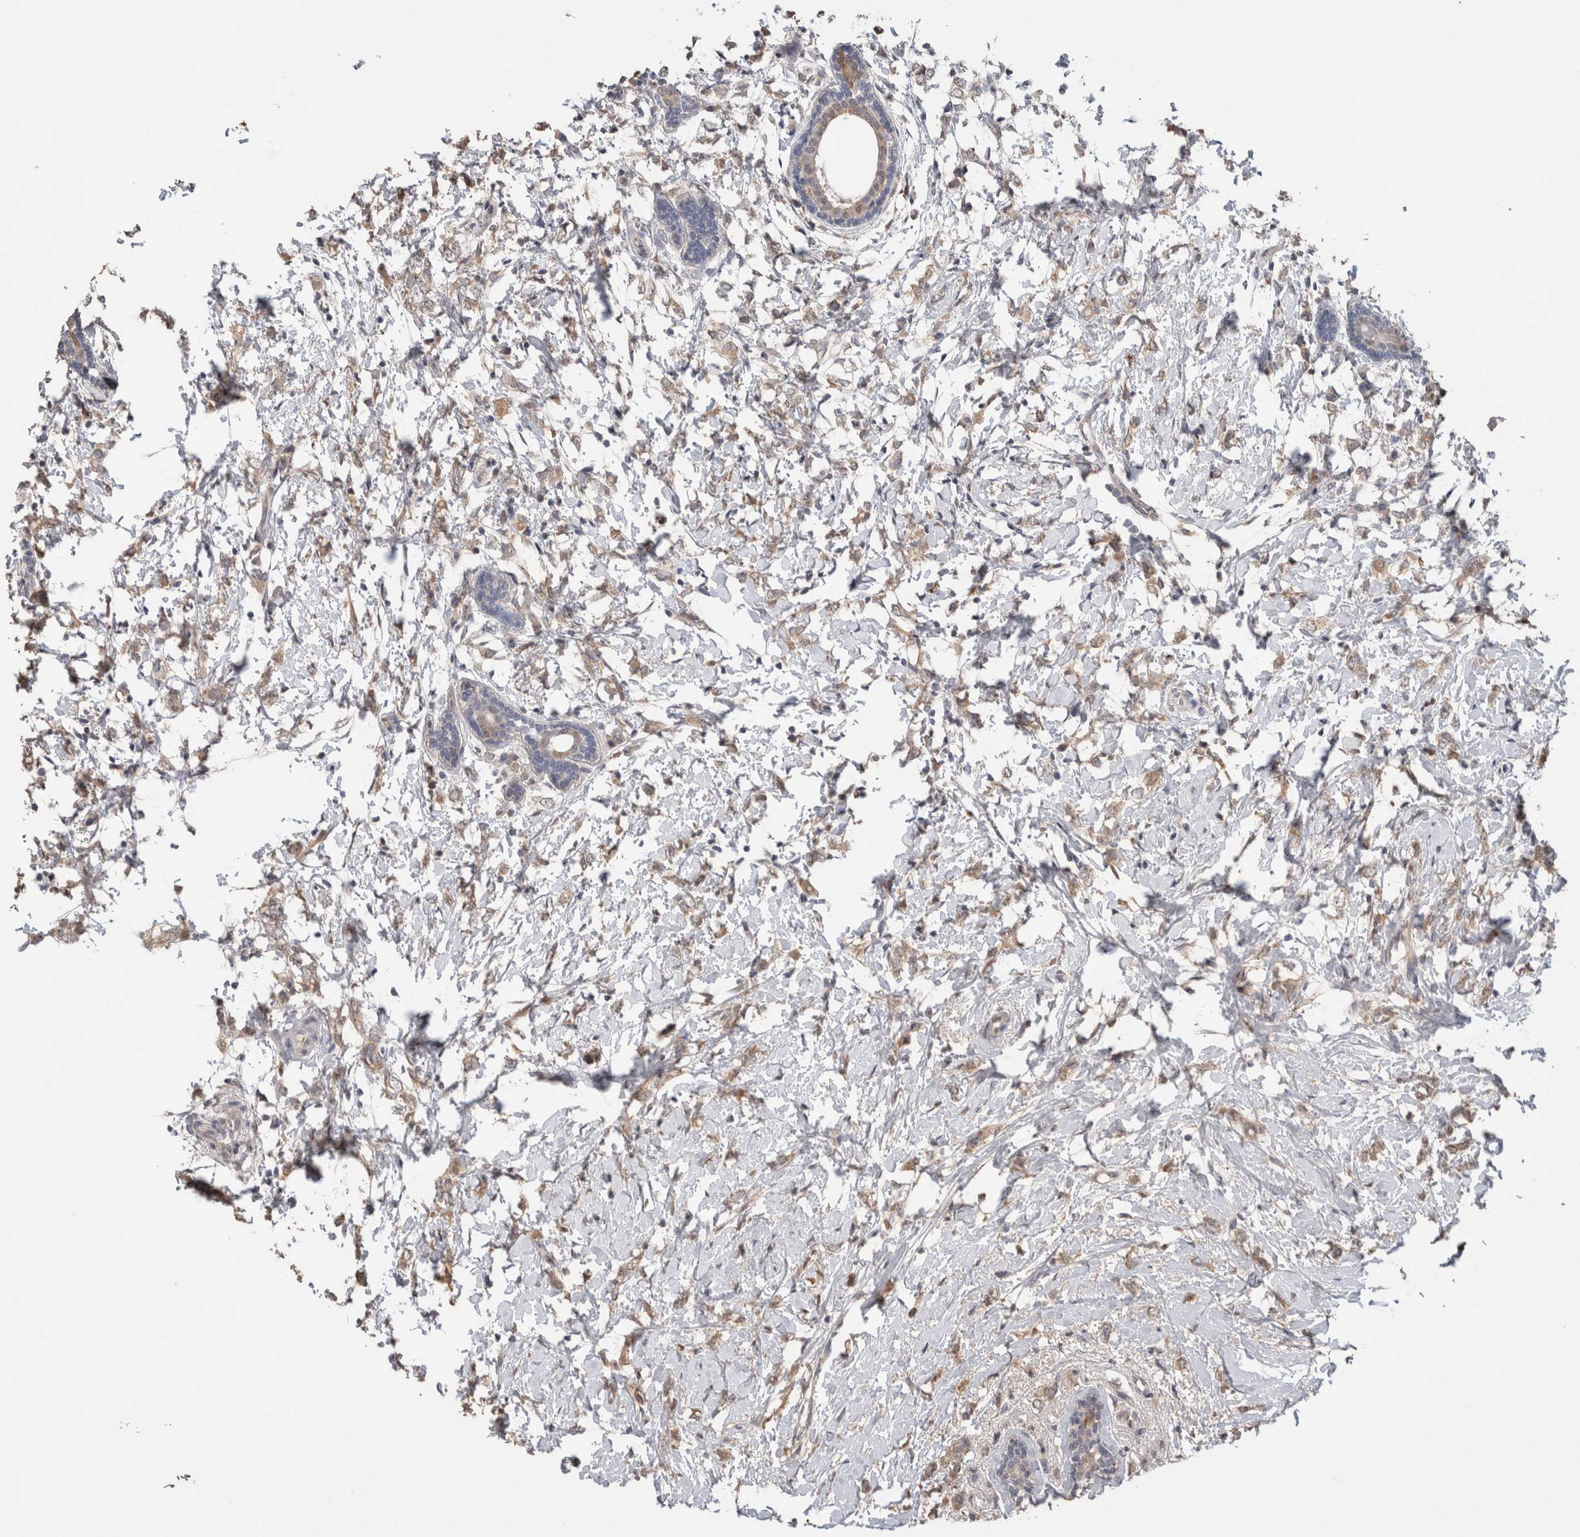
{"staining": {"intensity": "weak", "quantity": ">75%", "location": "cytoplasmic/membranous"}, "tissue": "breast cancer", "cell_type": "Tumor cells", "image_type": "cancer", "snomed": [{"axis": "morphology", "description": "Normal tissue, NOS"}, {"axis": "morphology", "description": "Lobular carcinoma"}, {"axis": "topography", "description": "Breast"}], "caption": "Weak cytoplasmic/membranous expression is seen in approximately >75% of tumor cells in breast lobular carcinoma.", "gene": "FABP7", "patient": {"sex": "female", "age": 47}}